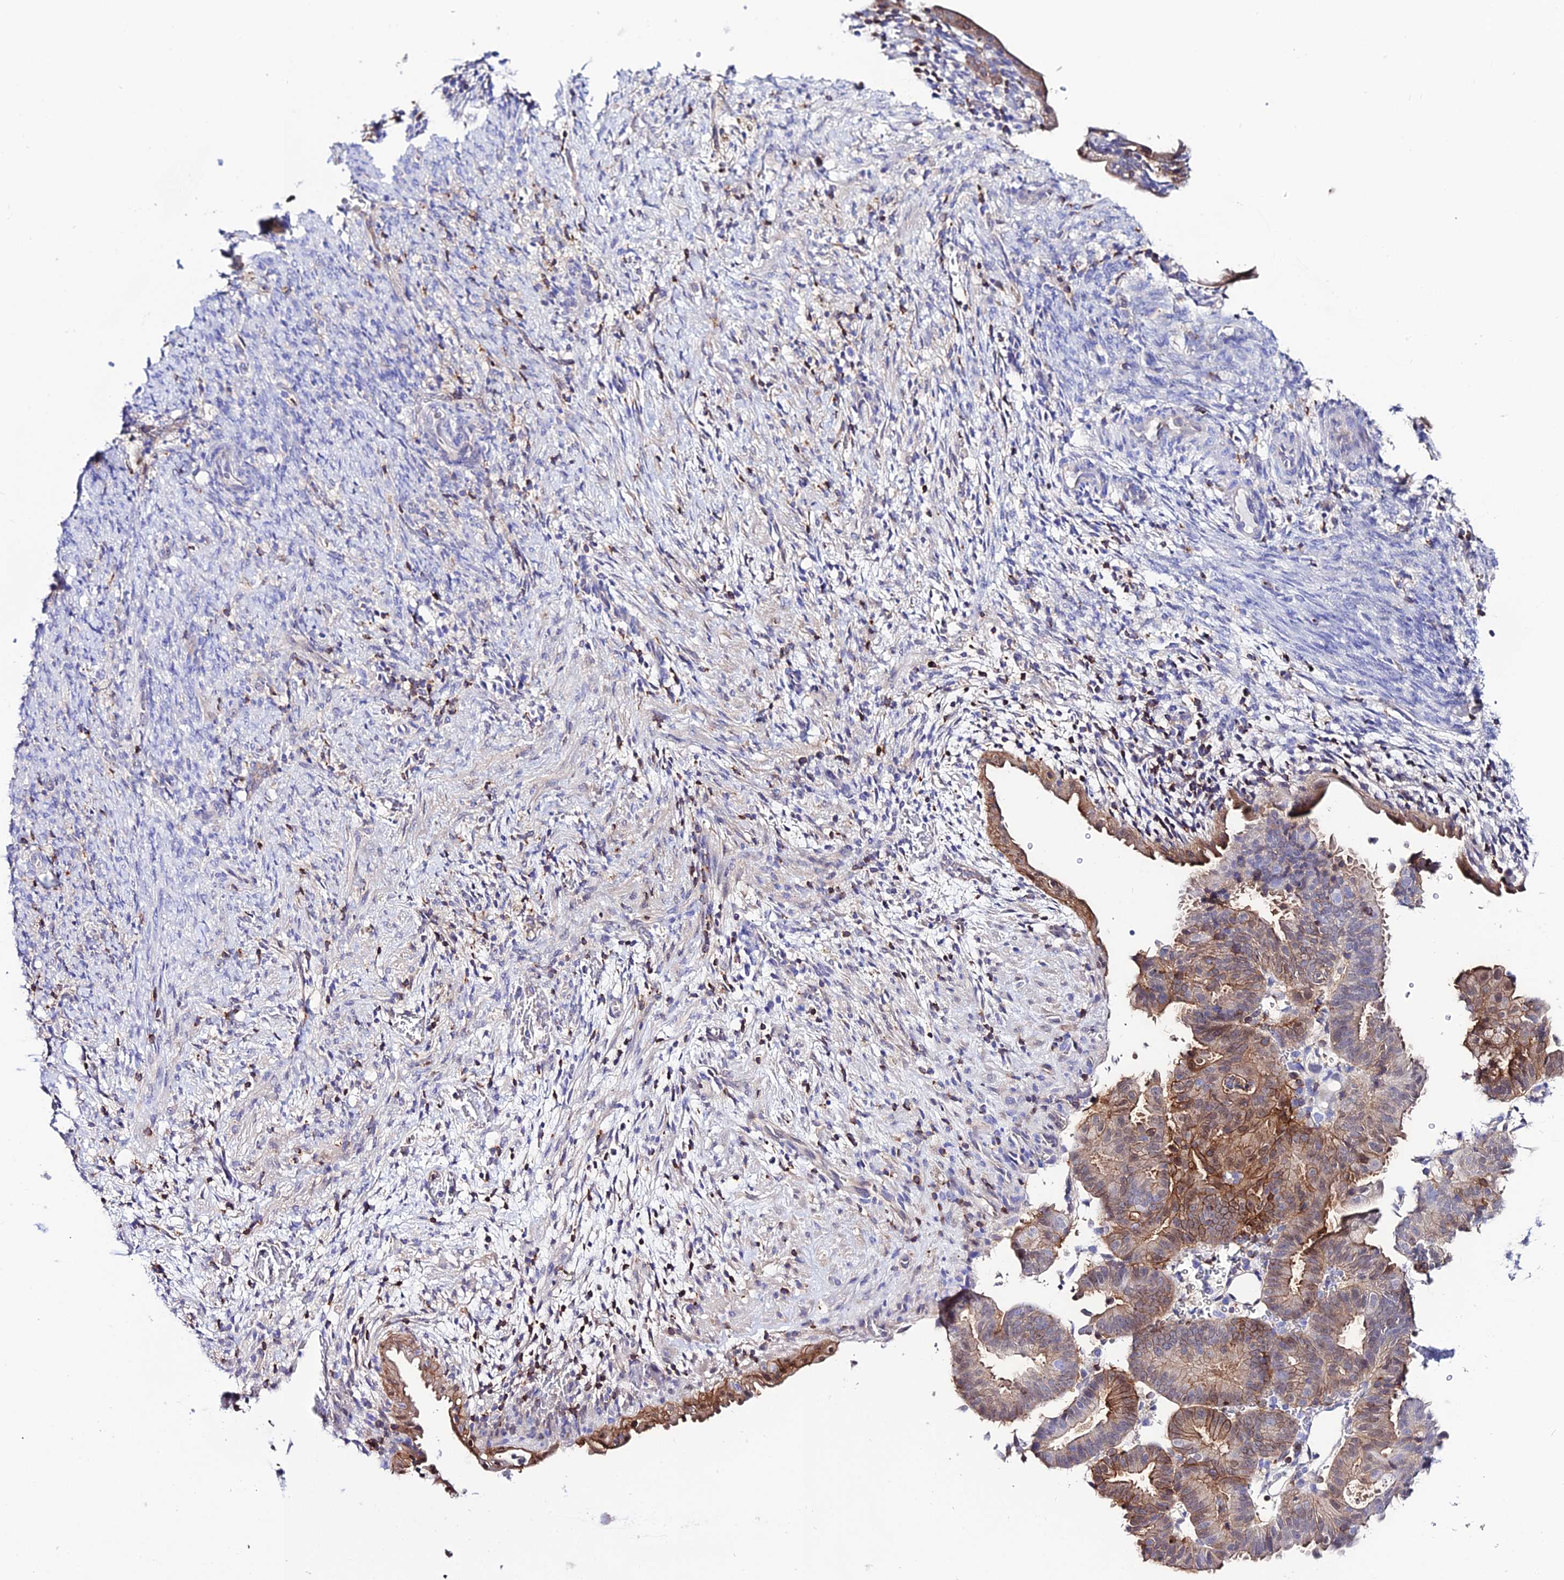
{"staining": {"intensity": "moderate", "quantity": ">75%", "location": "cytoplasmic/membranous"}, "tissue": "endometrial cancer", "cell_type": "Tumor cells", "image_type": "cancer", "snomed": [{"axis": "morphology", "description": "Adenocarcinoma, NOS"}, {"axis": "topography", "description": "Endometrium"}], "caption": "Endometrial adenocarcinoma was stained to show a protein in brown. There is medium levels of moderate cytoplasmic/membranous positivity in about >75% of tumor cells.", "gene": "S100A16", "patient": {"sex": "female", "age": 70}}